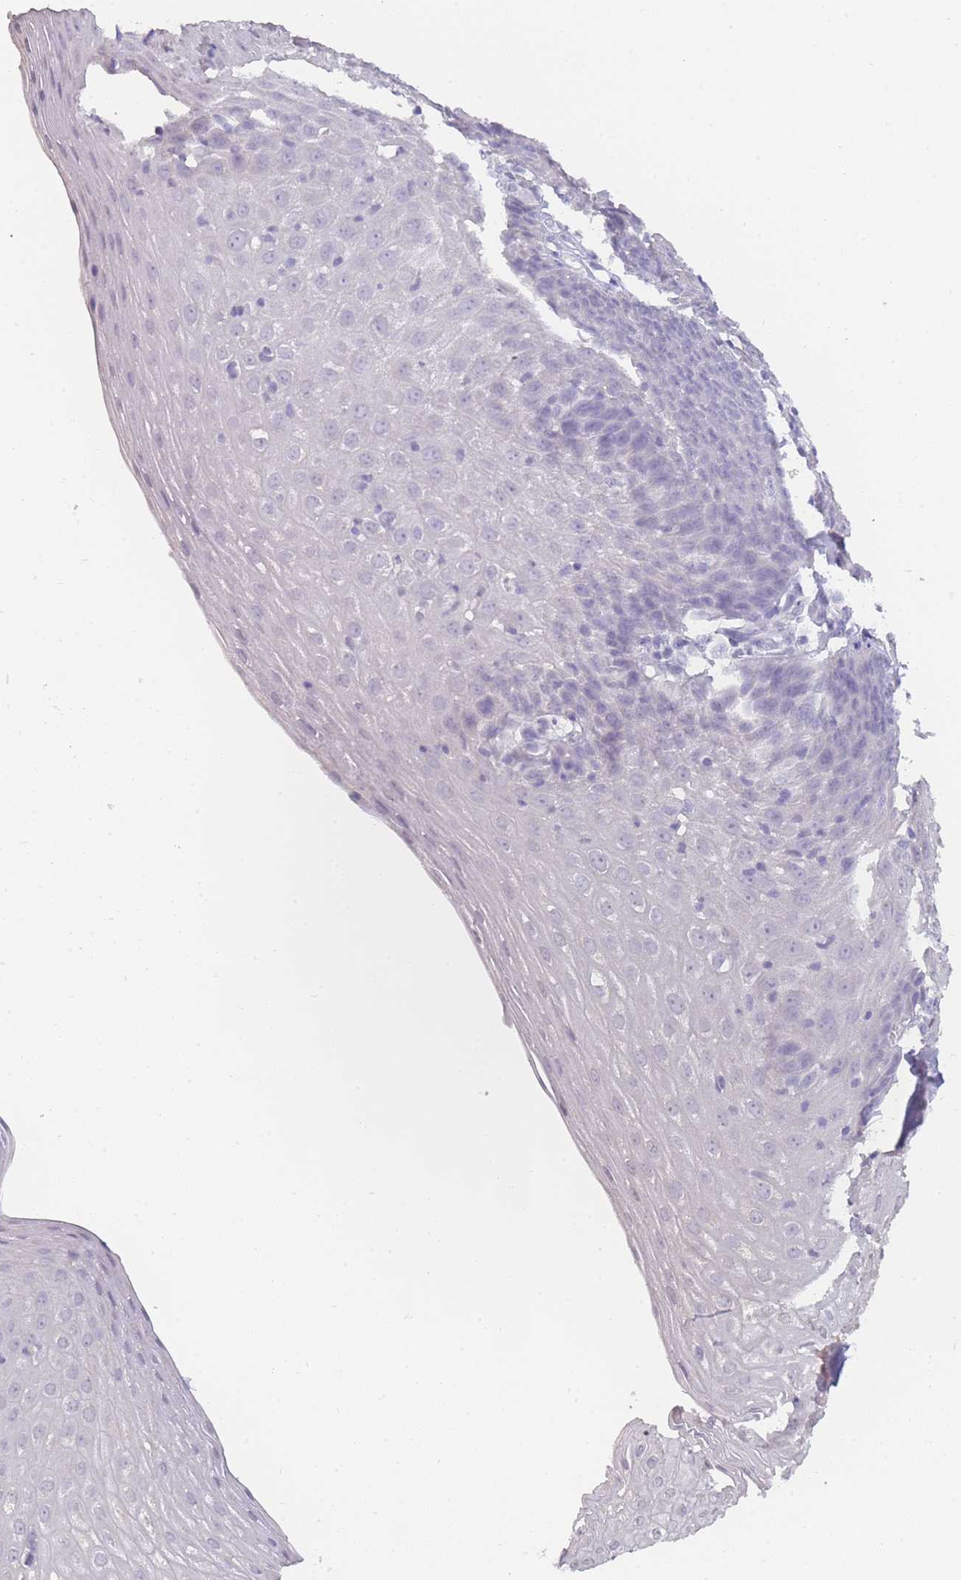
{"staining": {"intensity": "negative", "quantity": "none", "location": "none"}, "tissue": "esophagus", "cell_type": "Squamous epithelial cells", "image_type": "normal", "snomed": [{"axis": "morphology", "description": "Normal tissue, NOS"}, {"axis": "topography", "description": "Esophagus"}], "caption": "Histopathology image shows no significant protein staining in squamous epithelial cells of normal esophagus. (Brightfield microscopy of DAB immunohistochemistry at high magnification).", "gene": "INS", "patient": {"sex": "female", "age": 61}}